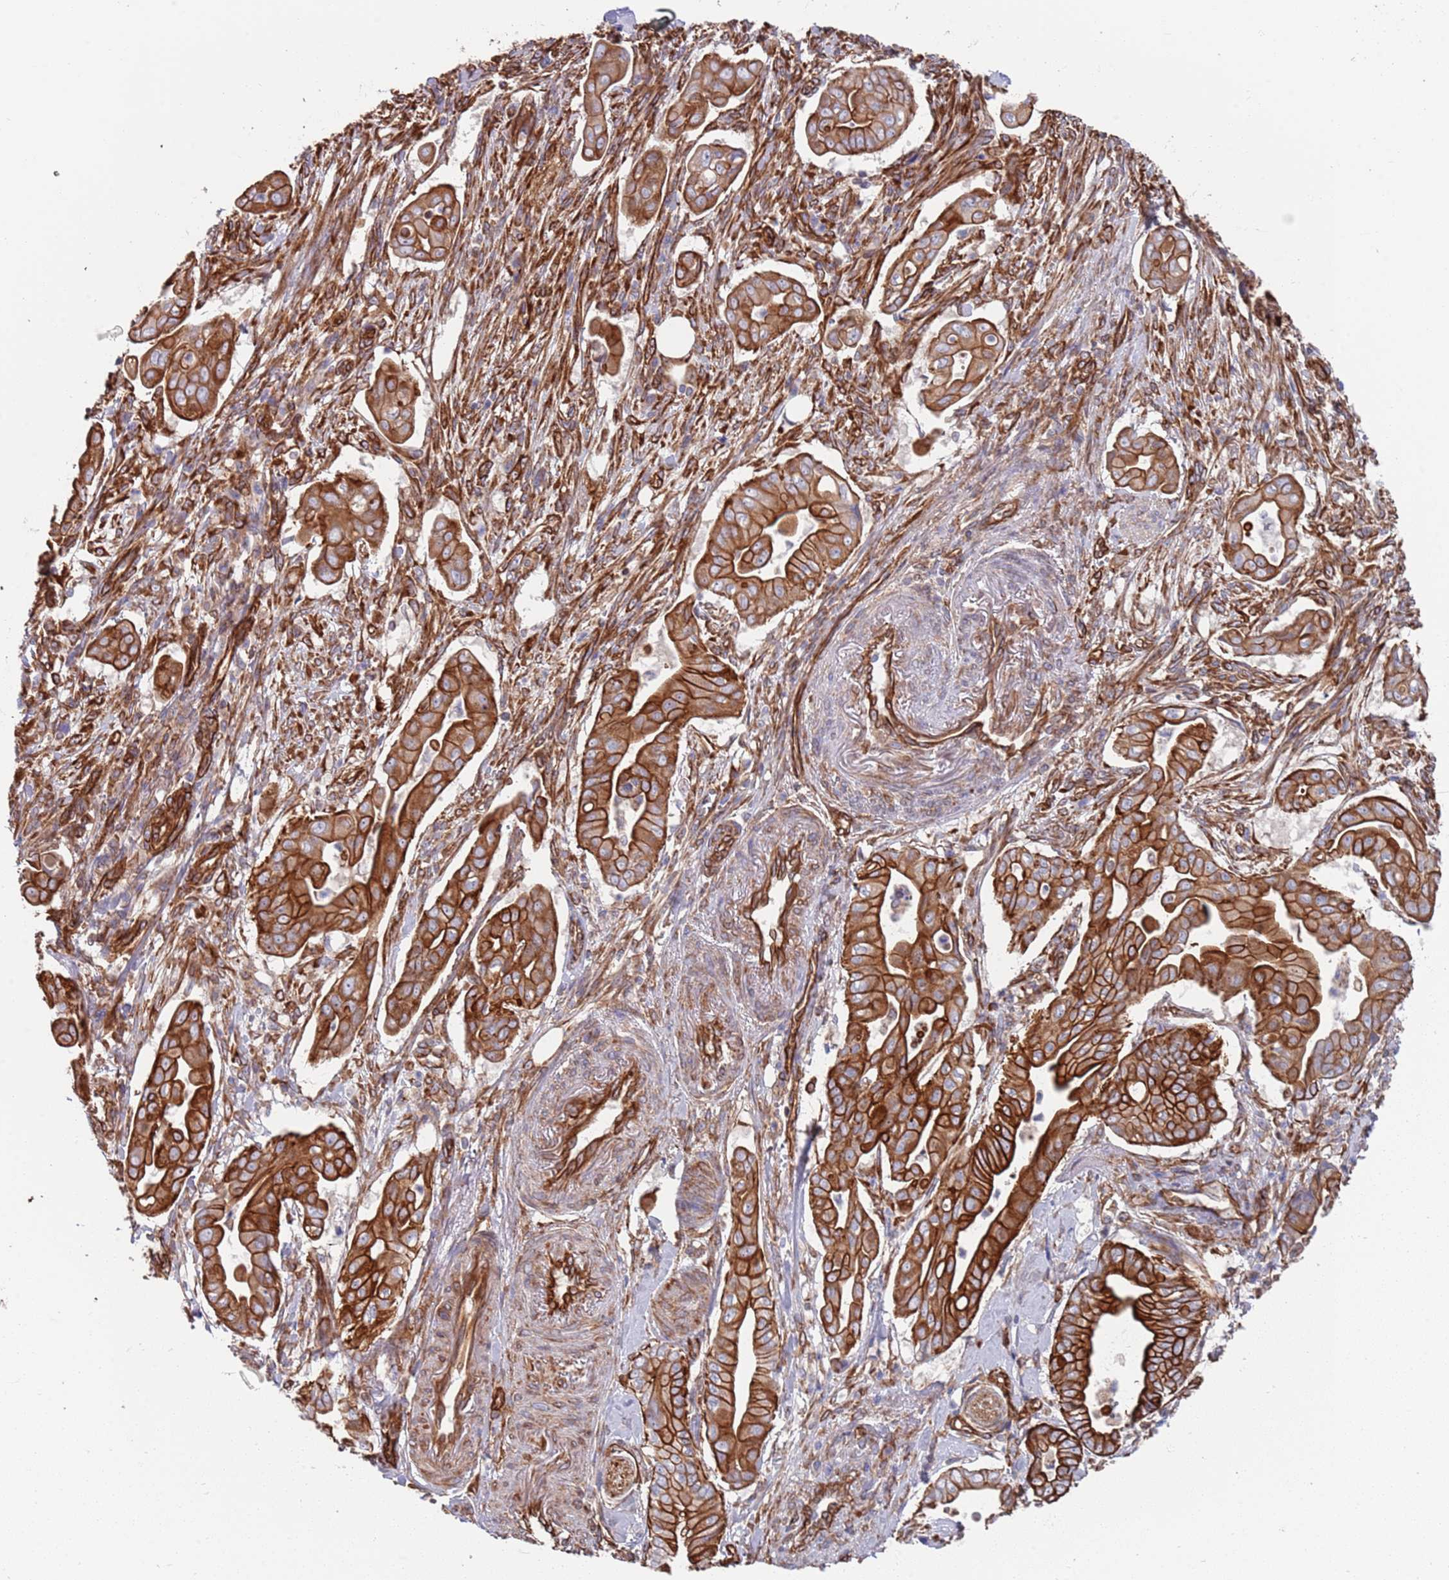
{"staining": {"intensity": "strong", "quantity": ">75%", "location": "cytoplasmic/membranous"}, "tissue": "pancreatic cancer", "cell_type": "Tumor cells", "image_type": "cancer", "snomed": [{"axis": "morphology", "description": "Adenocarcinoma, NOS"}, {"axis": "topography", "description": "Pancreas"}], "caption": "Pancreatic cancer tissue reveals strong cytoplasmic/membranous positivity in approximately >75% of tumor cells, visualized by immunohistochemistry.", "gene": "JAKMIP2", "patient": {"sex": "male", "age": 71}}